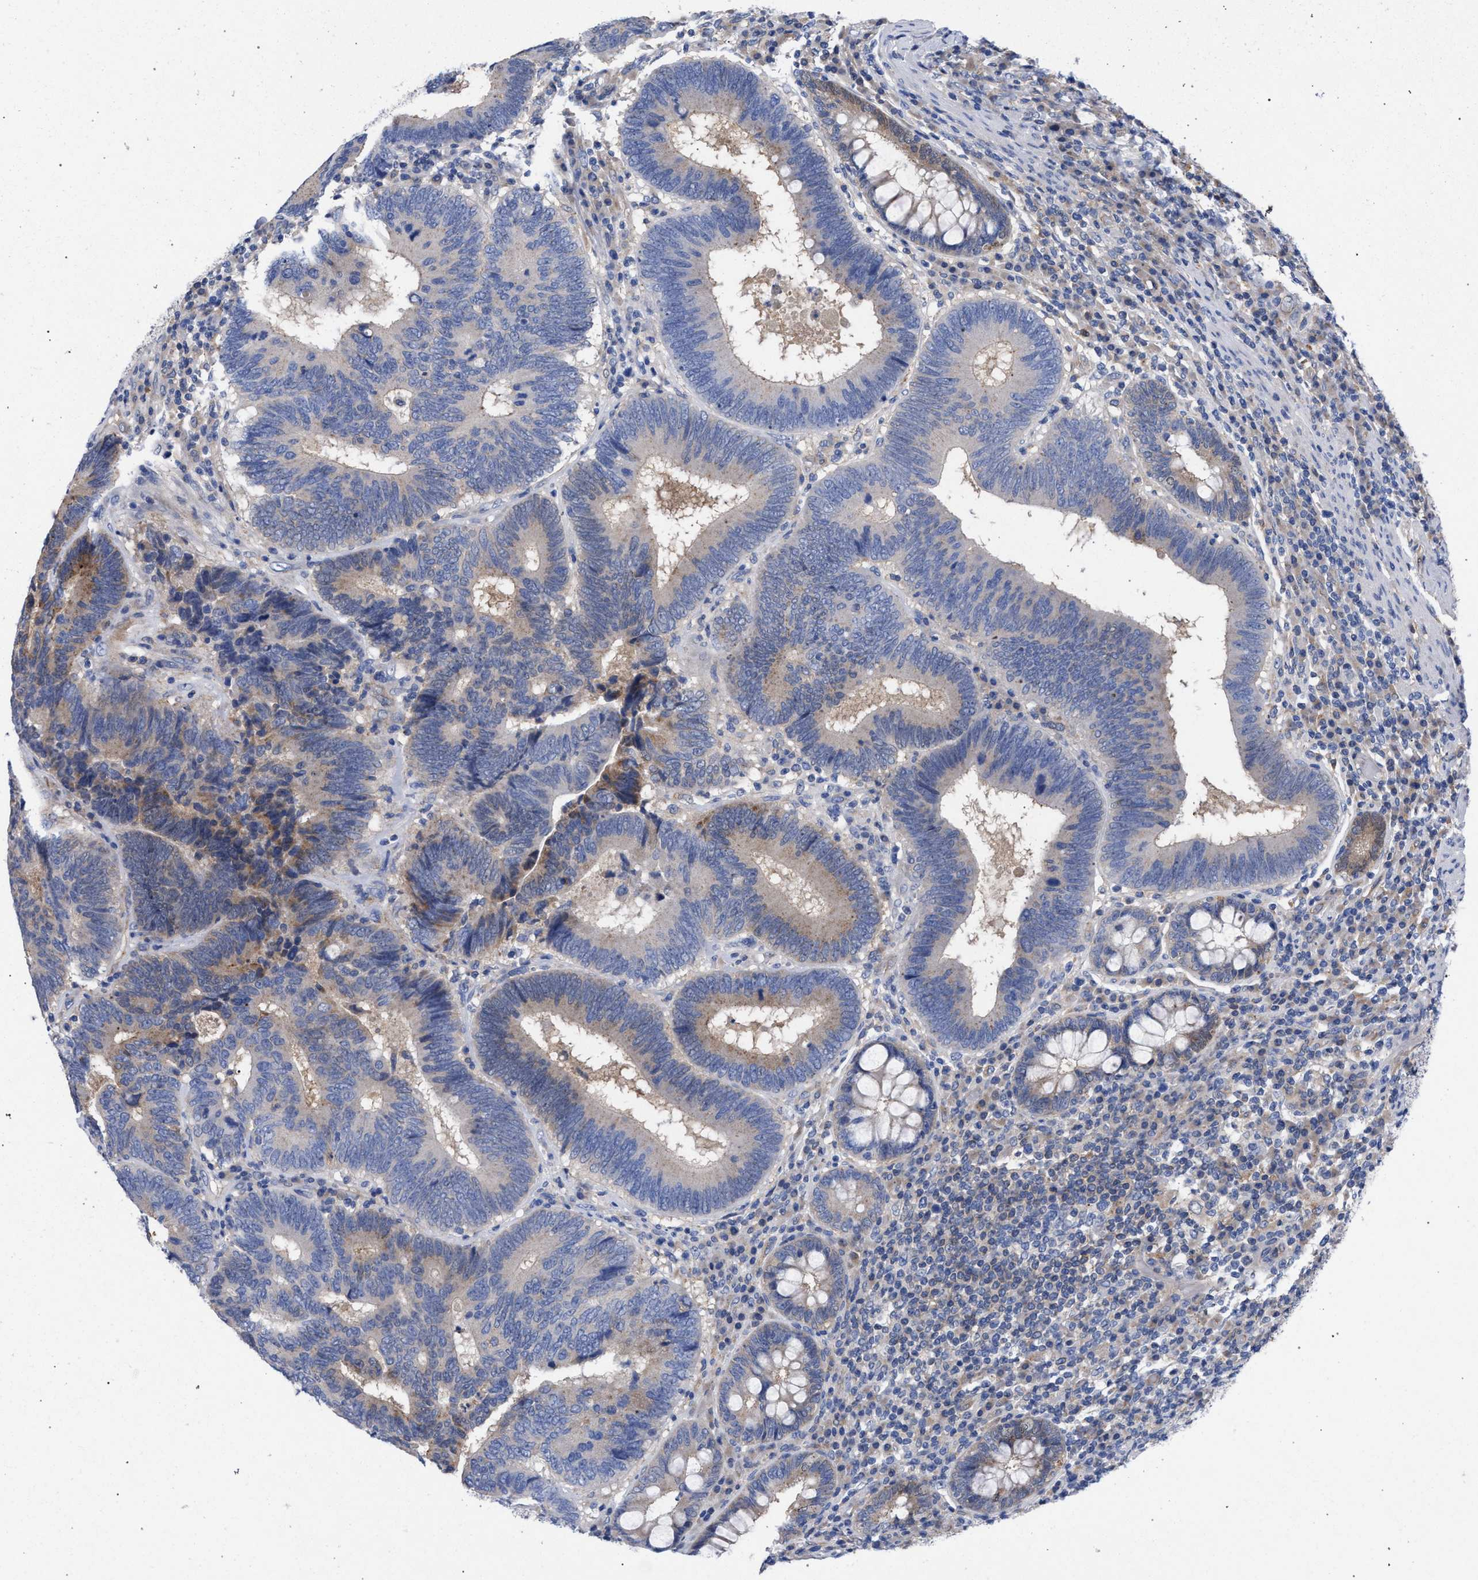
{"staining": {"intensity": "weak", "quantity": "<25%", "location": "cytoplasmic/membranous"}, "tissue": "colorectal cancer", "cell_type": "Tumor cells", "image_type": "cancer", "snomed": [{"axis": "morphology", "description": "Adenocarcinoma, NOS"}, {"axis": "topography", "description": "Colon"}], "caption": "Immunohistochemical staining of human adenocarcinoma (colorectal) reveals no significant staining in tumor cells.", "gene": "GMPR", "patient": {"sex": "female", "age": 78}}